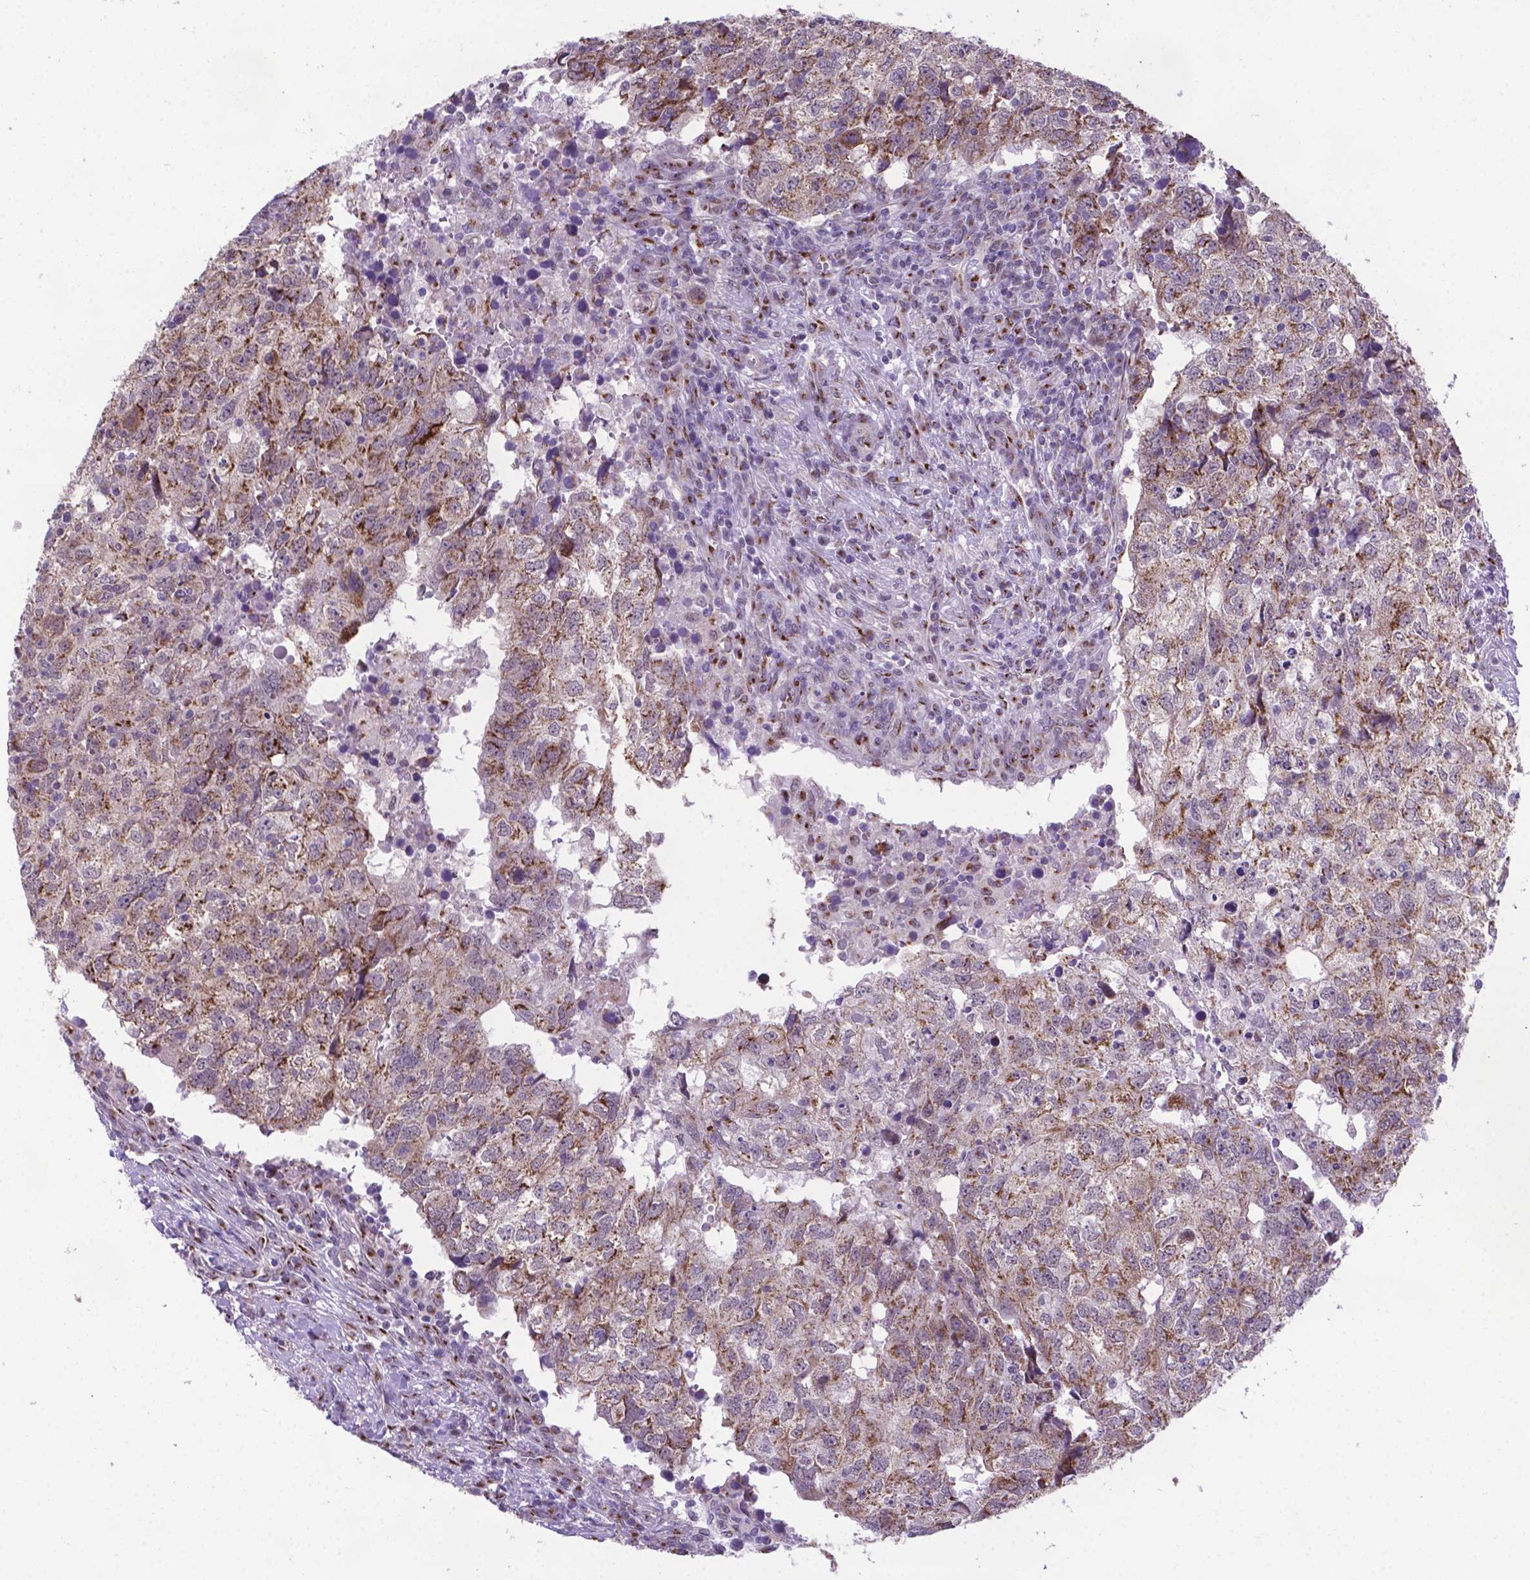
{"staining": {"intensity": "moderate", "quantity": "25%-75%", "location": "cytoplasmic/membranous"}, "tissue": "breast cancer", "cell_type": "Tumor cells", "image_type": "cancer", "snomed": [{"axis": "morphology", "description": "Duct carcinoma"}, {"axis": "topography", "description": "Breast"}], "caption": "Protein expression analysis of breast infiltrating ductal carcinoma demonstrates moderate cytoplasmic/membranous staining in approximately 25%-75% of tumor cells. The staining was performed using DAB (3,3'-diaminobenzidine) to visualize the protein expression in brown, while the nuclei were stained in blue with hematoxylin (Magnification: 20x).", "gene": "MRPL10", "patient": {"sex": "female", "age": 30}}